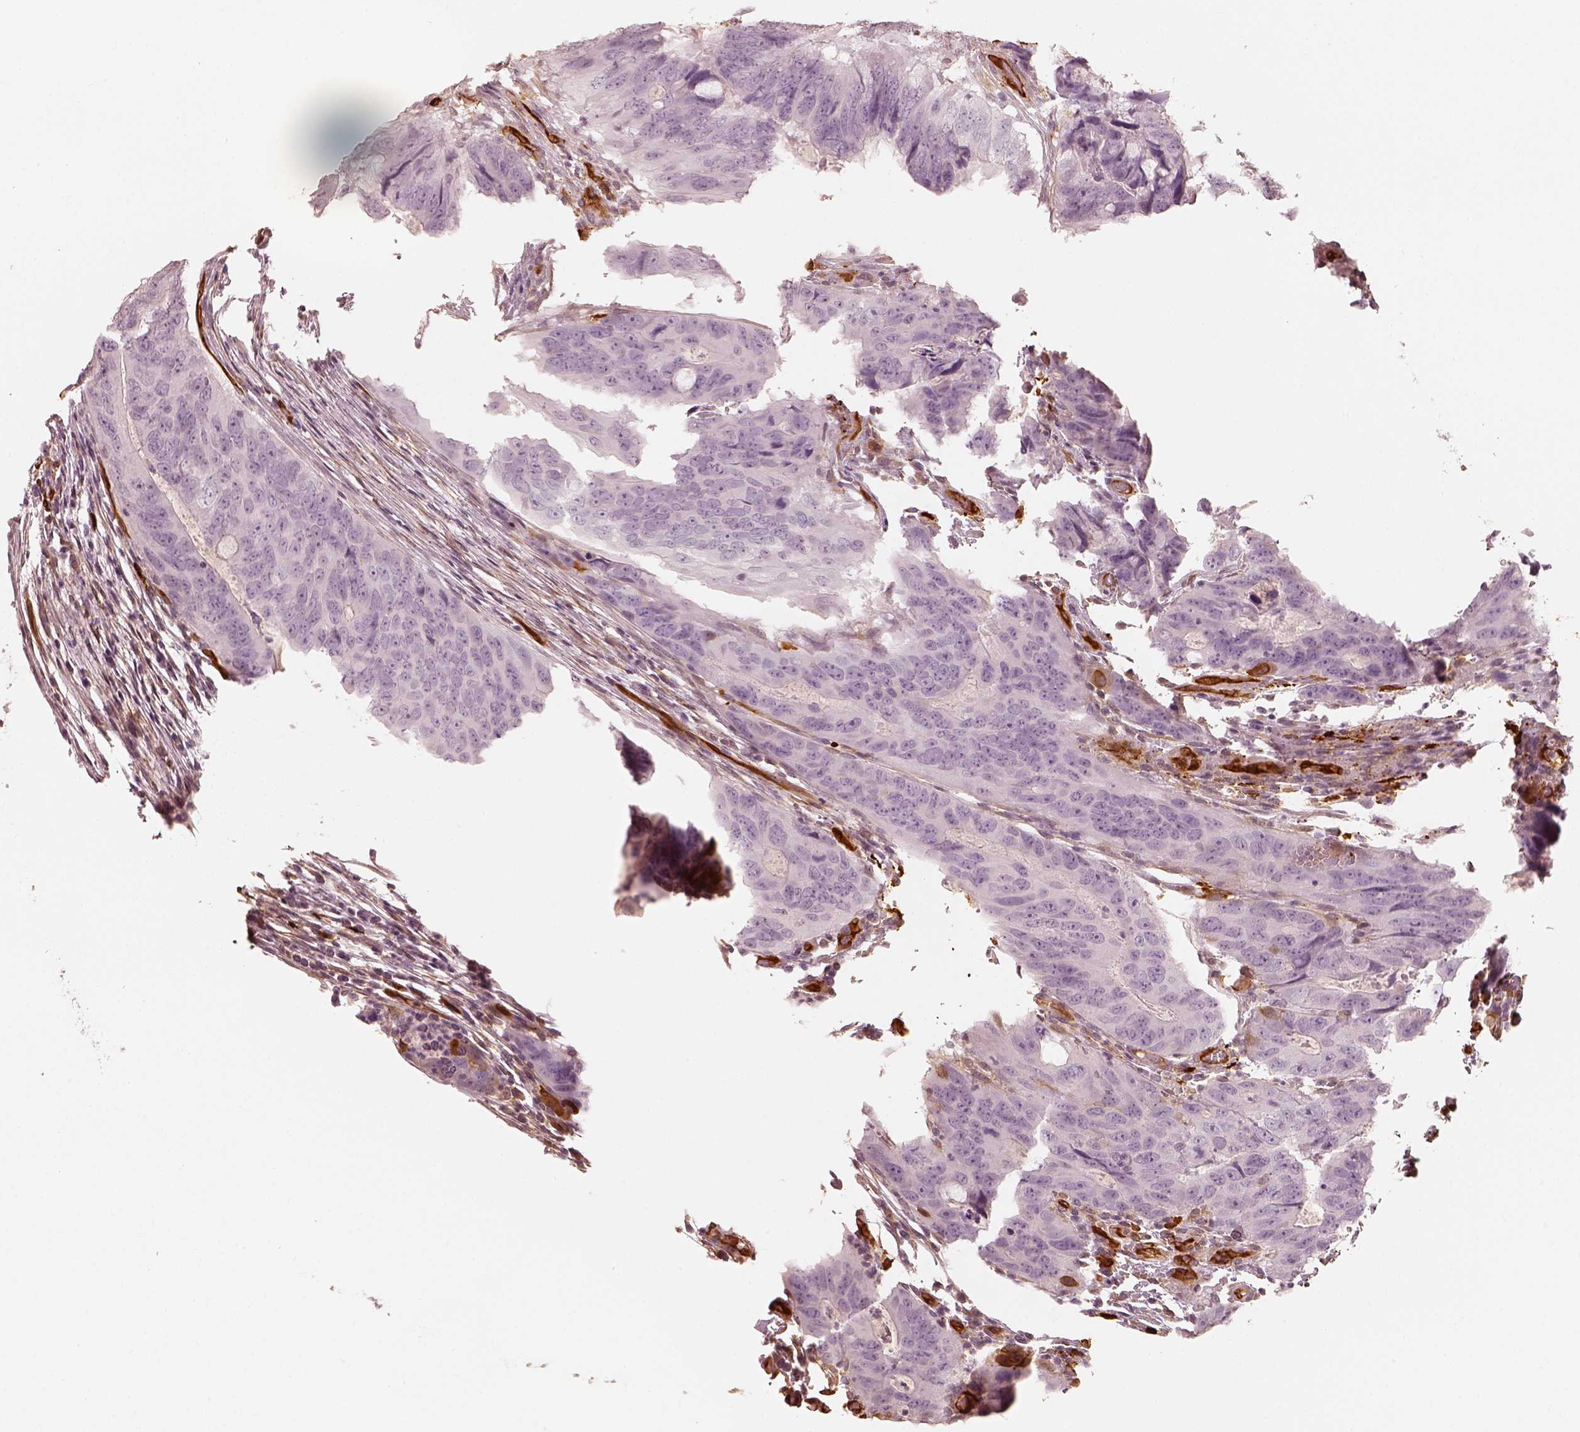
{"staining": {"intensity": "negative", "quantity": "none", "location": "none"}, "tissue": "colorectal cancer", "cell_type": "Tumor cells", "image_type": "cancer", "snomed": [{"axis": "morphology", "description": "Adenocarcinoma, NOS"}, {"axis": "topography", "description": "Colon"}], "caption": "IHC image of colorectal cancer stained for a protein (brown), which shows no expression in tumor cells. (DAB immunohistochemistry with hematoxylin counter stain).", "gene": "FSCN1", "patient": {"sex": "male", "age": 79}}